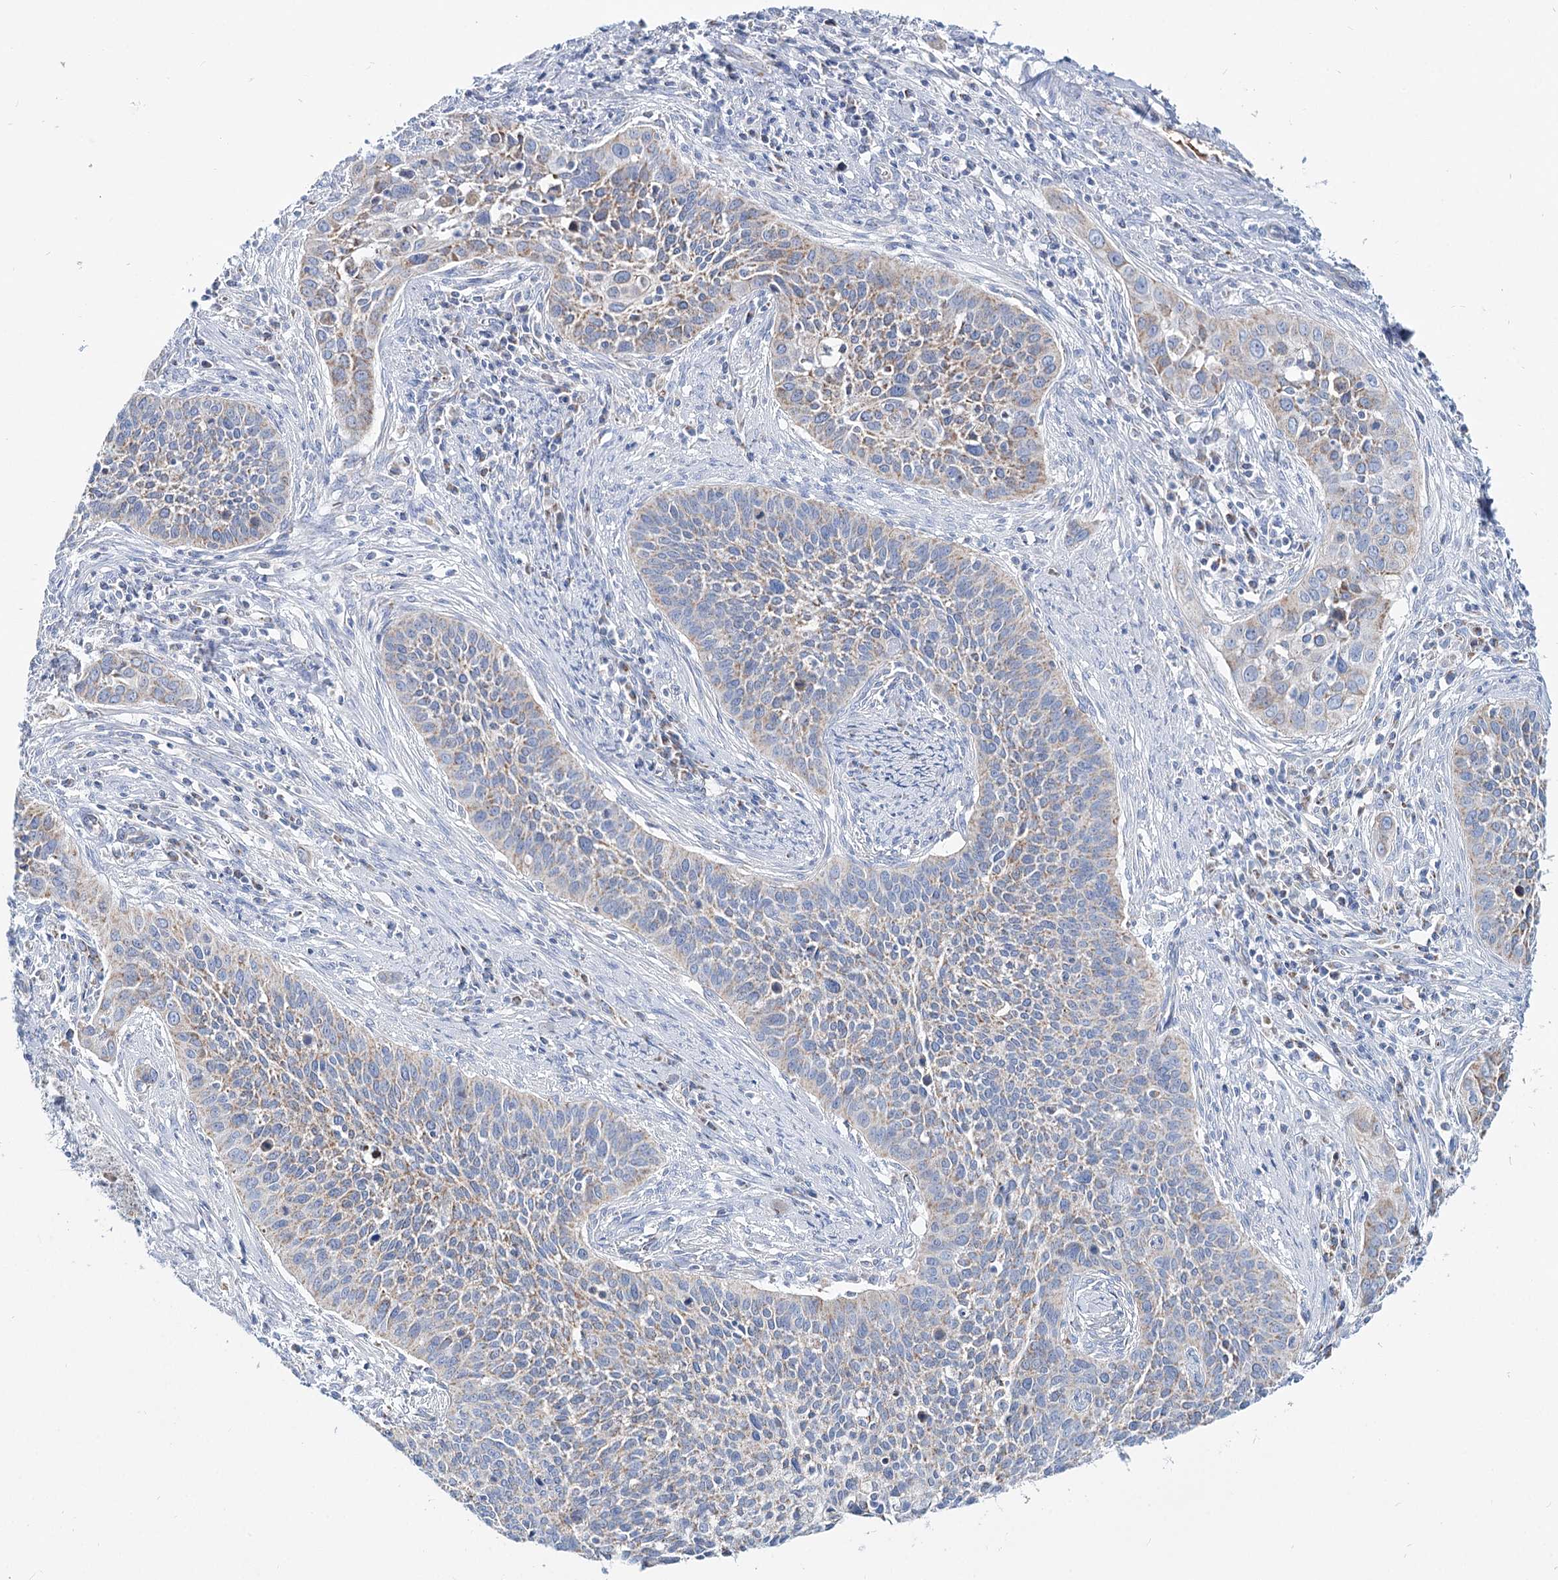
{"staining": {"intensity": "moderate", "quantity": "25%-75%", "location": "cytoplasmic/membranous"}, "tissue": "cervical cancer", "cell_type": "Tumor cells", "image_type": "cancer", "snomed": [{"axis": "morphology", "description": "Squamous cell carcinoma, NOS"}, {"axis": "topography", "description": "Cervix"}], "caption": "Protein expression analysis of squamous cell carcinoma (cervical) shows moderate cytoplasmic/membranous expression in approximately 25%-75% of tumor cells.", "gene": "MCCC2", "patient": {"sex": "female", "age": 34}}